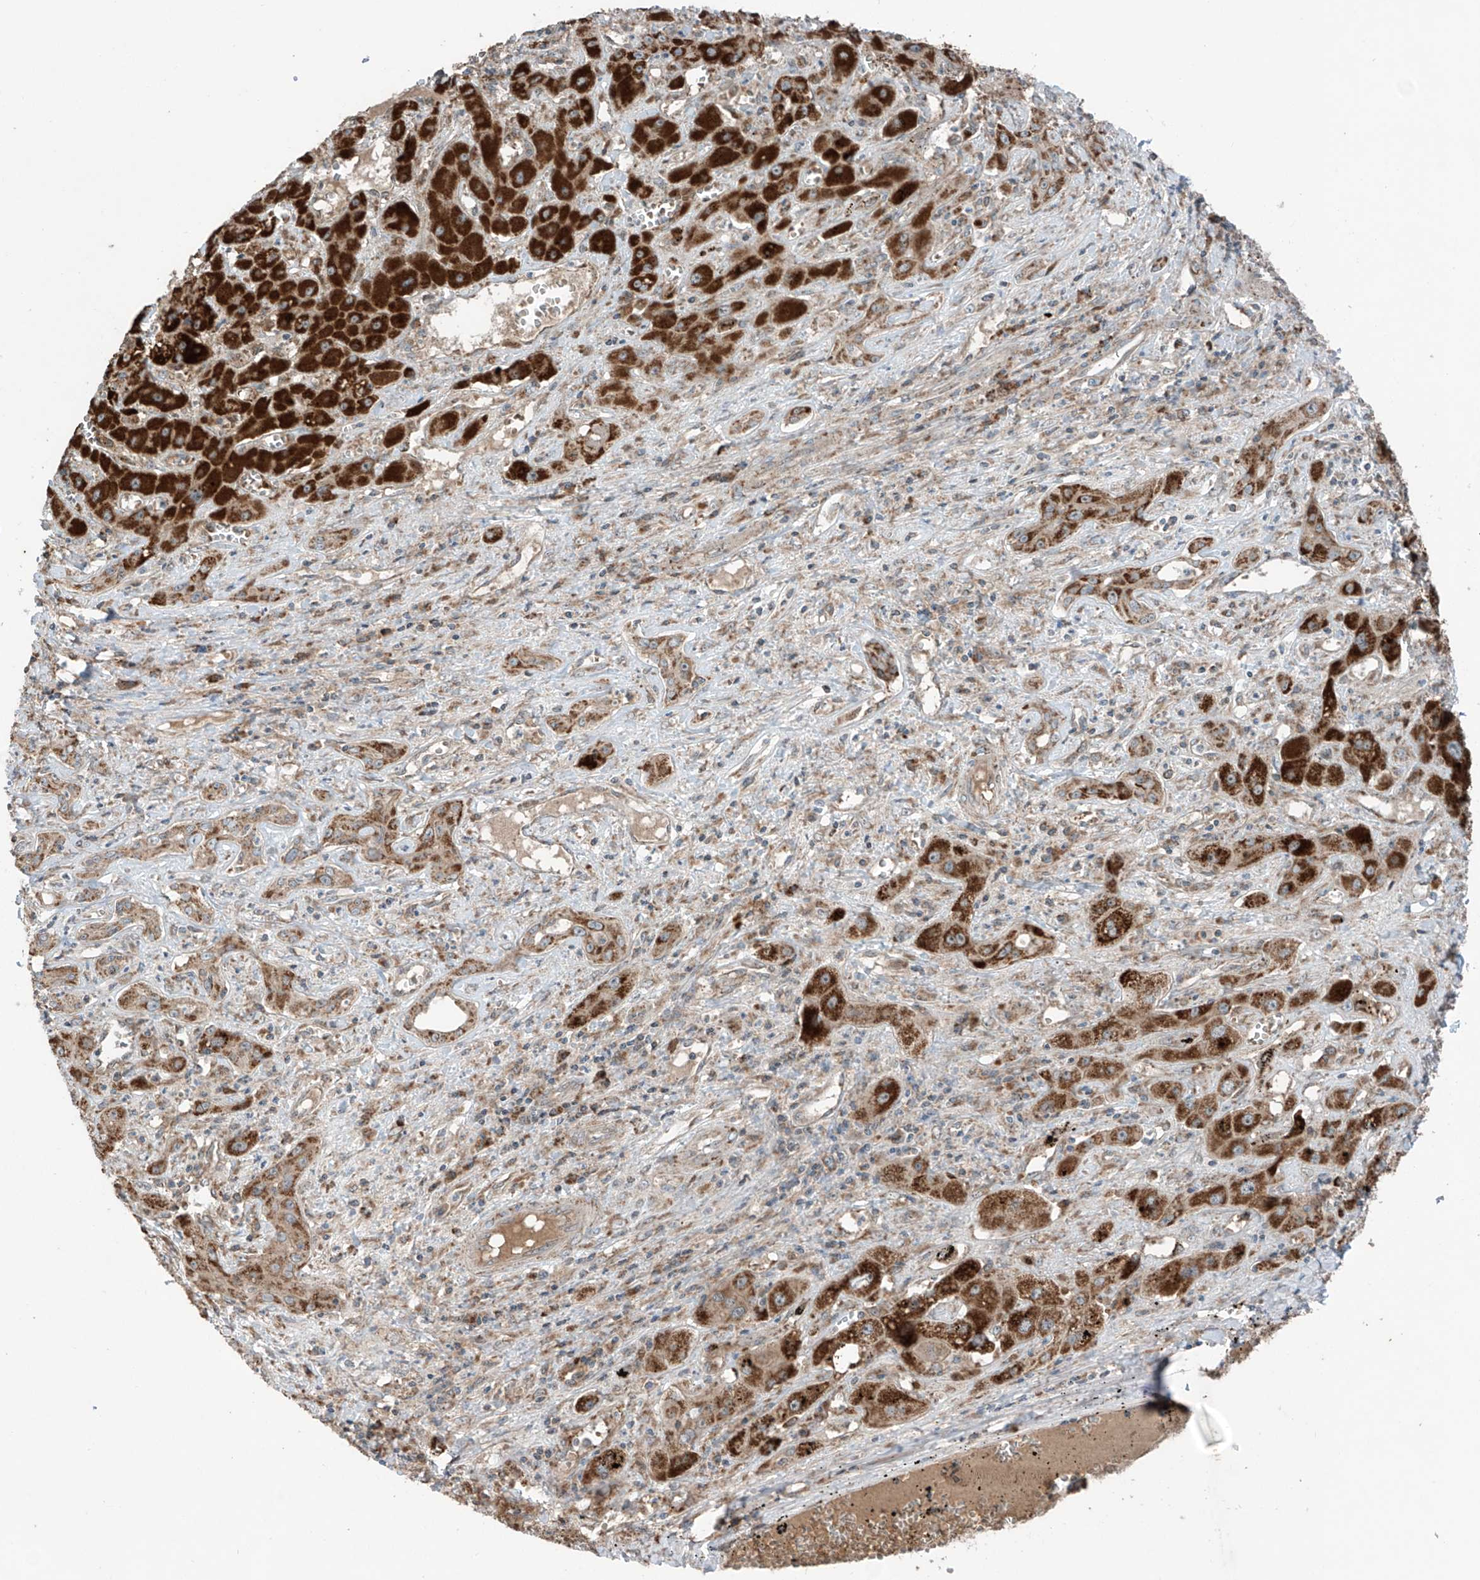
{"staining": {"intensity": "strong", "quantity": "25%-75%", "location": "cytoplasmic/membranous"}, "tissue": "liver cancer", "cell_type": "Tumor cells", "image_type": "cancer", "snomed": [{"axis": "morphology", "description": "Cholangiocarcinoma"}, {"axis": "topography", "description": "Liver"}], "caption": "Immunohistochemical staining of liver cholangiocarcinoma exhibits high levels of strong cytoplasmic/membranous staining in approximately 25%-75% of tumor cells. The staining was performed using DAB (3,3'-diaminobenzidine) to visualize the protein expression in brown, while the nuclei were stained in blue with hematoxylin (Magnification: 20x).", "gene": "SAMD3", "patient": {"sex": "male", "age": 67}}